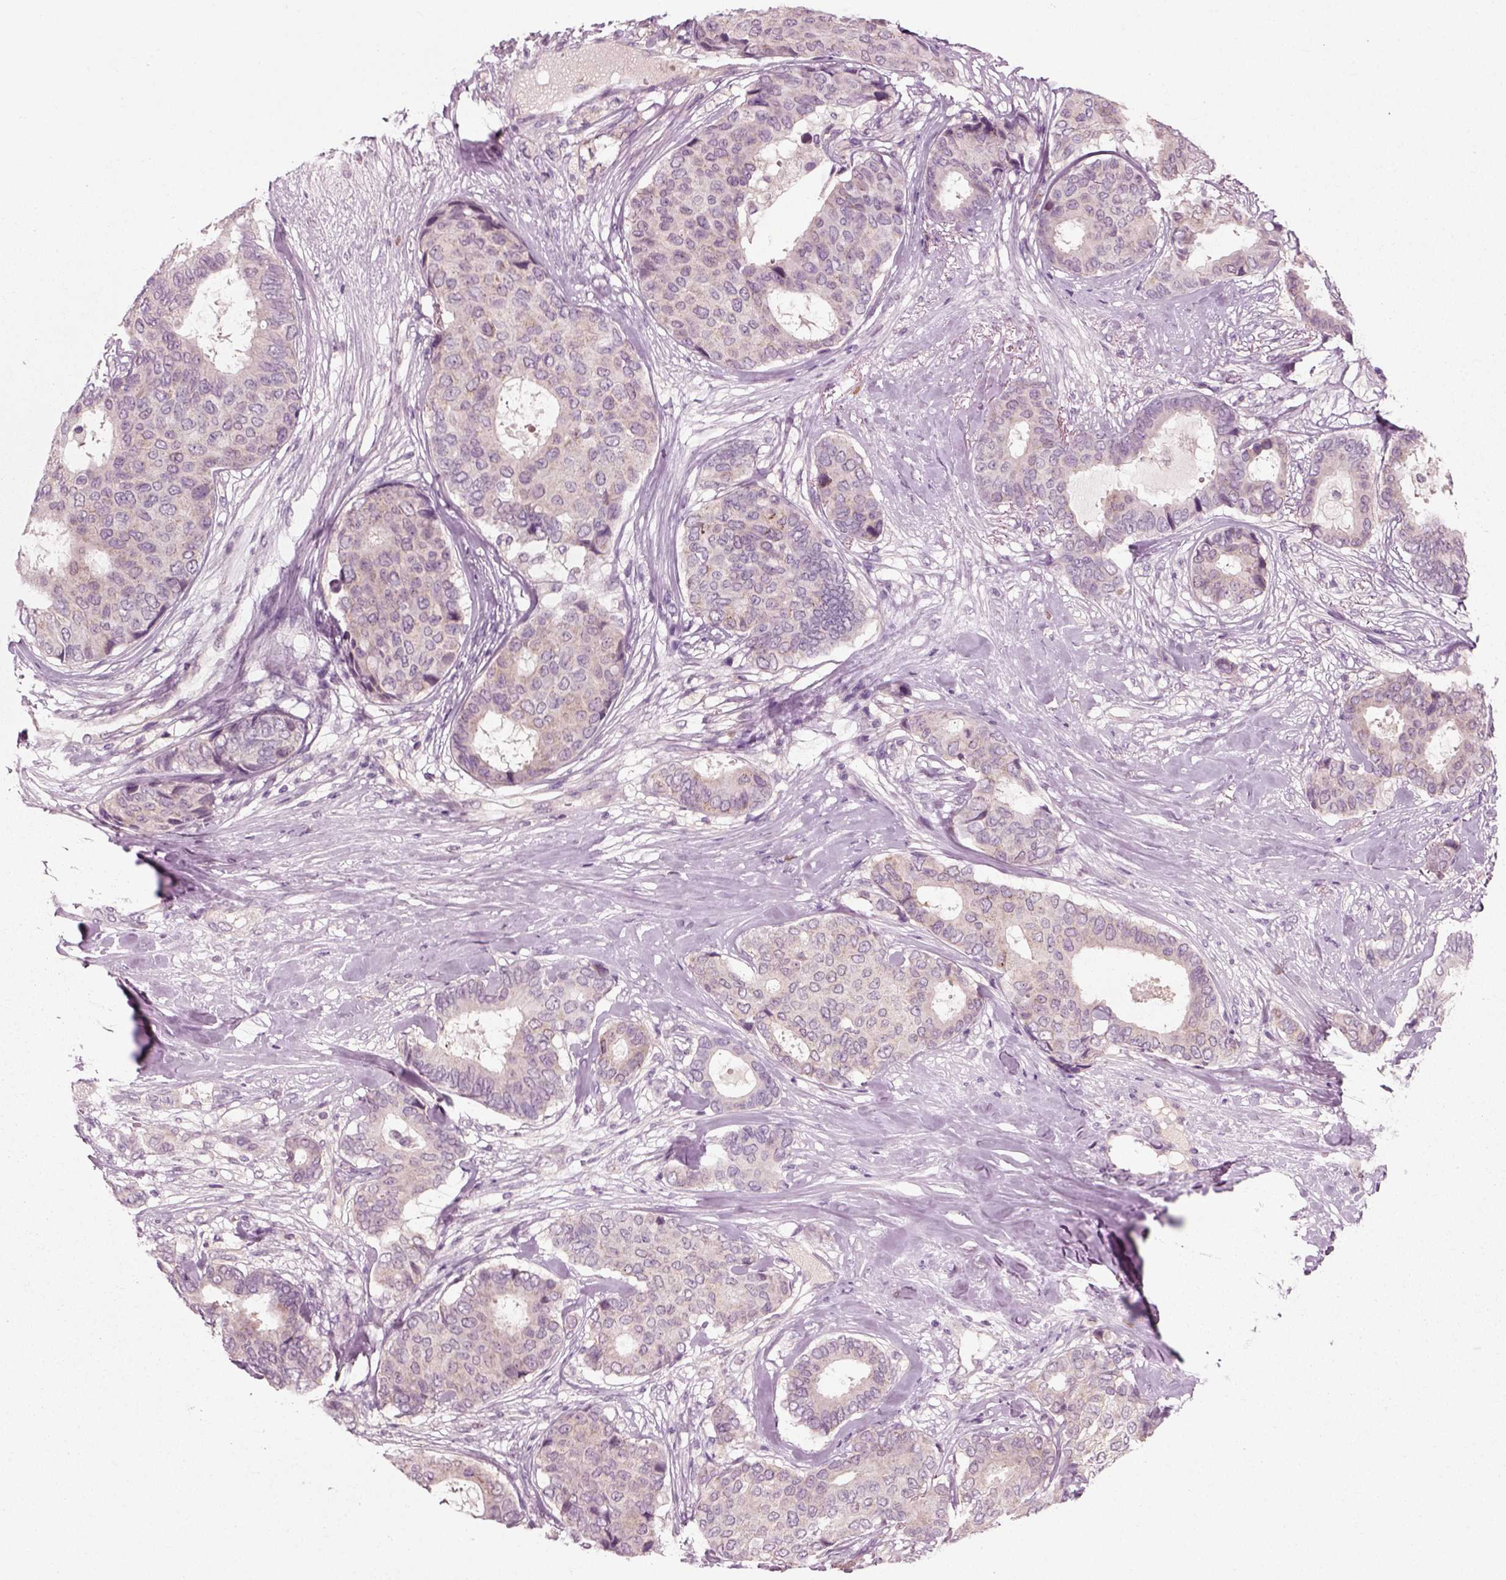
{"staining": {"intensity": "weak", "quantity": "25%-75%", "location": "cytoplasmic/membranous"}, "tissue": "breast cancer", "cell_type": "Tumor cells", "image_type": "cancer", "snomed": [{"axis": "morphology", "description": "Duct carcinoma"}, {"axis": "topography", "description": "Breast"}], "caption": "Immunohistochemical staining of breast cancer reveals low levels of weak cytoplasmic/membranous protein staining in about 25%-75% of tumor cells.", "gene": "RND2", "patient": {"sex": "female", "age": 75}}